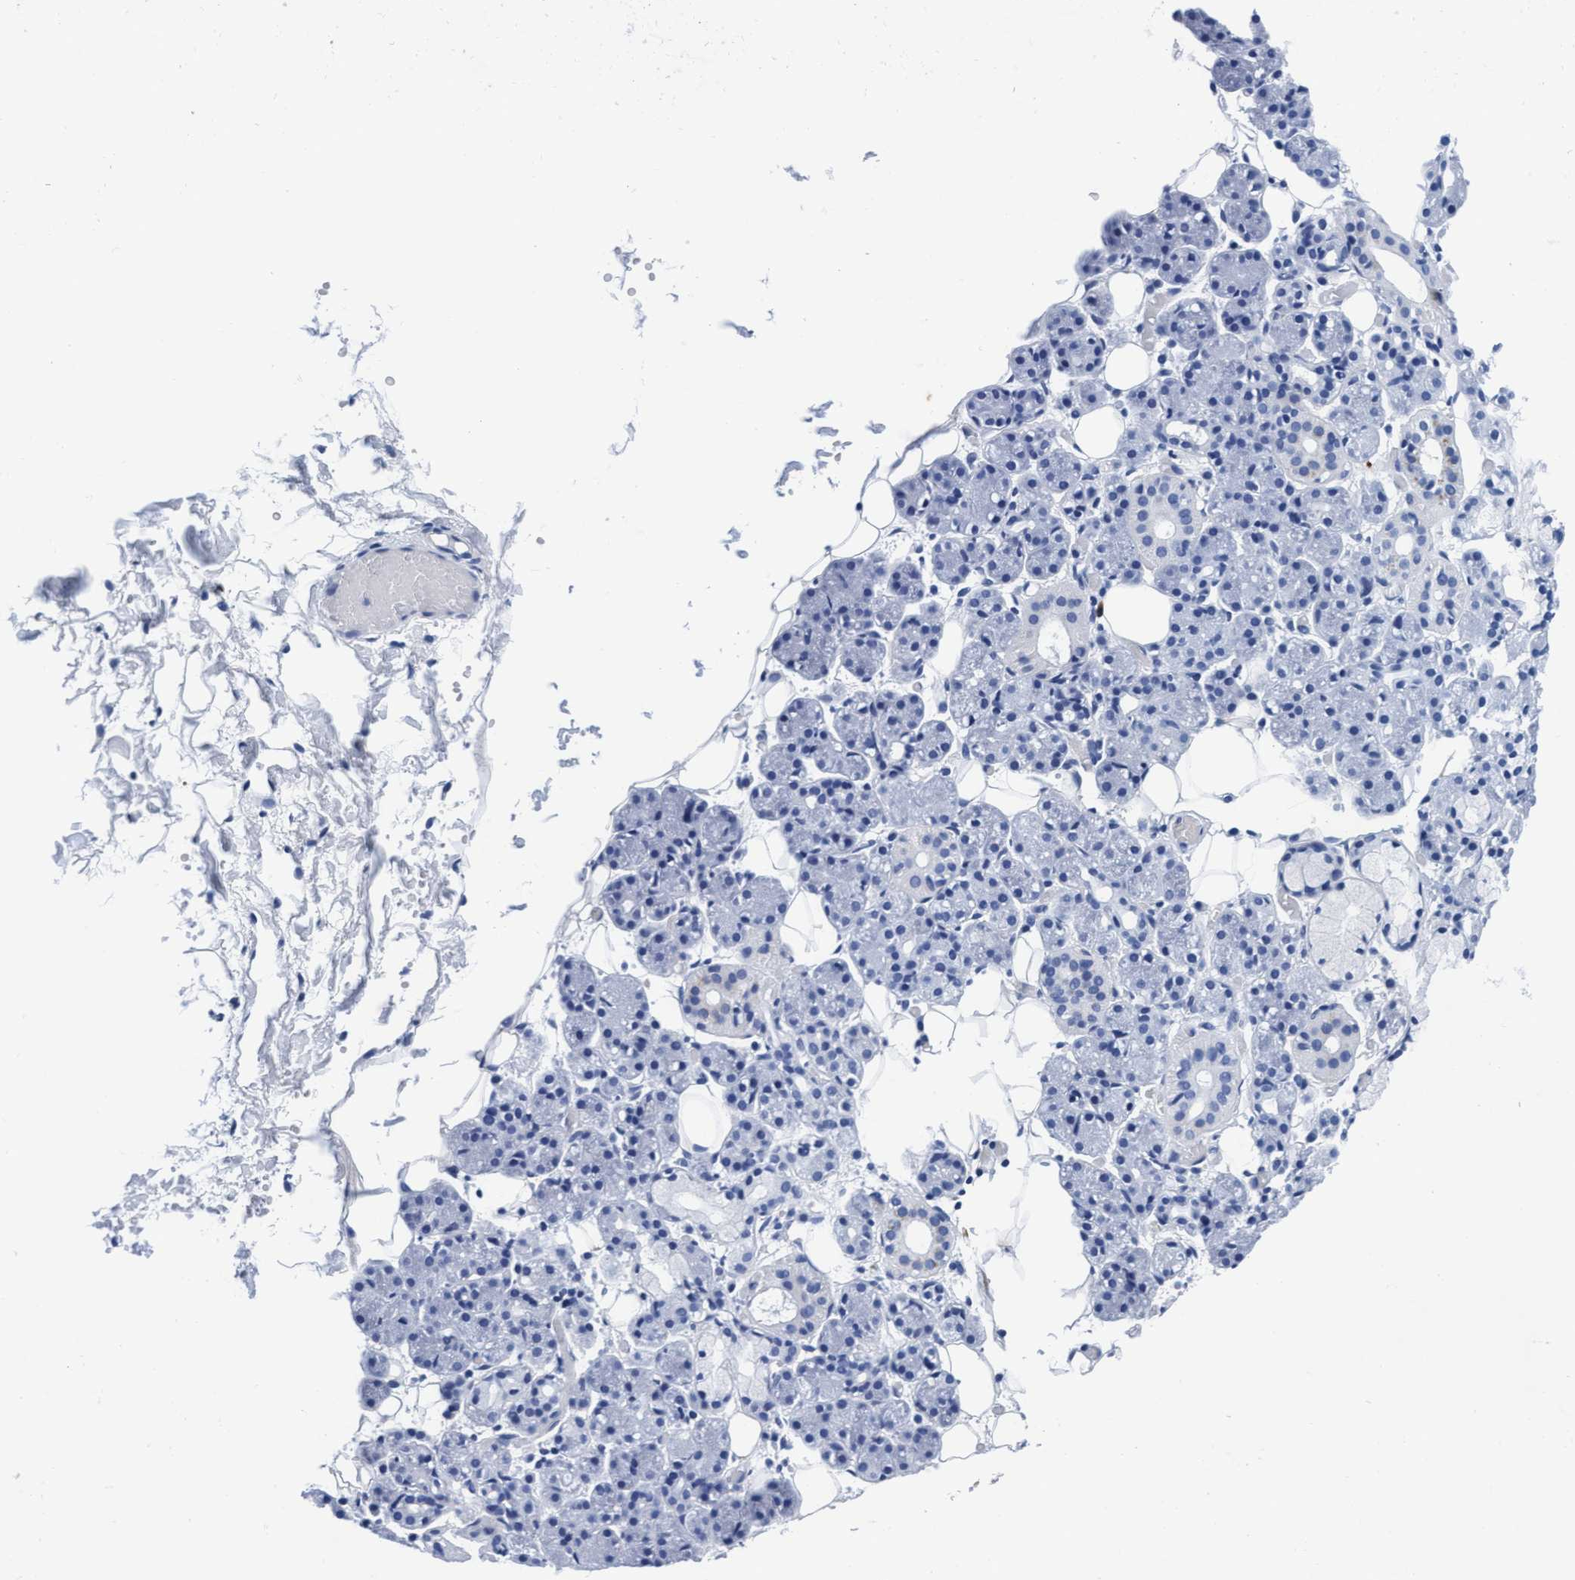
{"staining": {"intensity": "negative", "quantity": "none", "location": "none"}, "tissue": "salivary gland", "cell_type": "Glandular cells", "image_type": "normal", "snomed": [{"axis": "morphology", "description": "Normal tissue, NOS"}, {"axis": "topography", "description": "Salivary gland"}], "caption": "DAB immunohistochemical staining of benign salivary gland exhibits no significant staining in glandular cells. The staining was performed using DAB to visualize the protein expression in brown, while the nuclei were stained in blue with hematoxylin (Magnification: 20x).", "gene": "ARSG", "patient": {"sex": "male", "age": 63}}